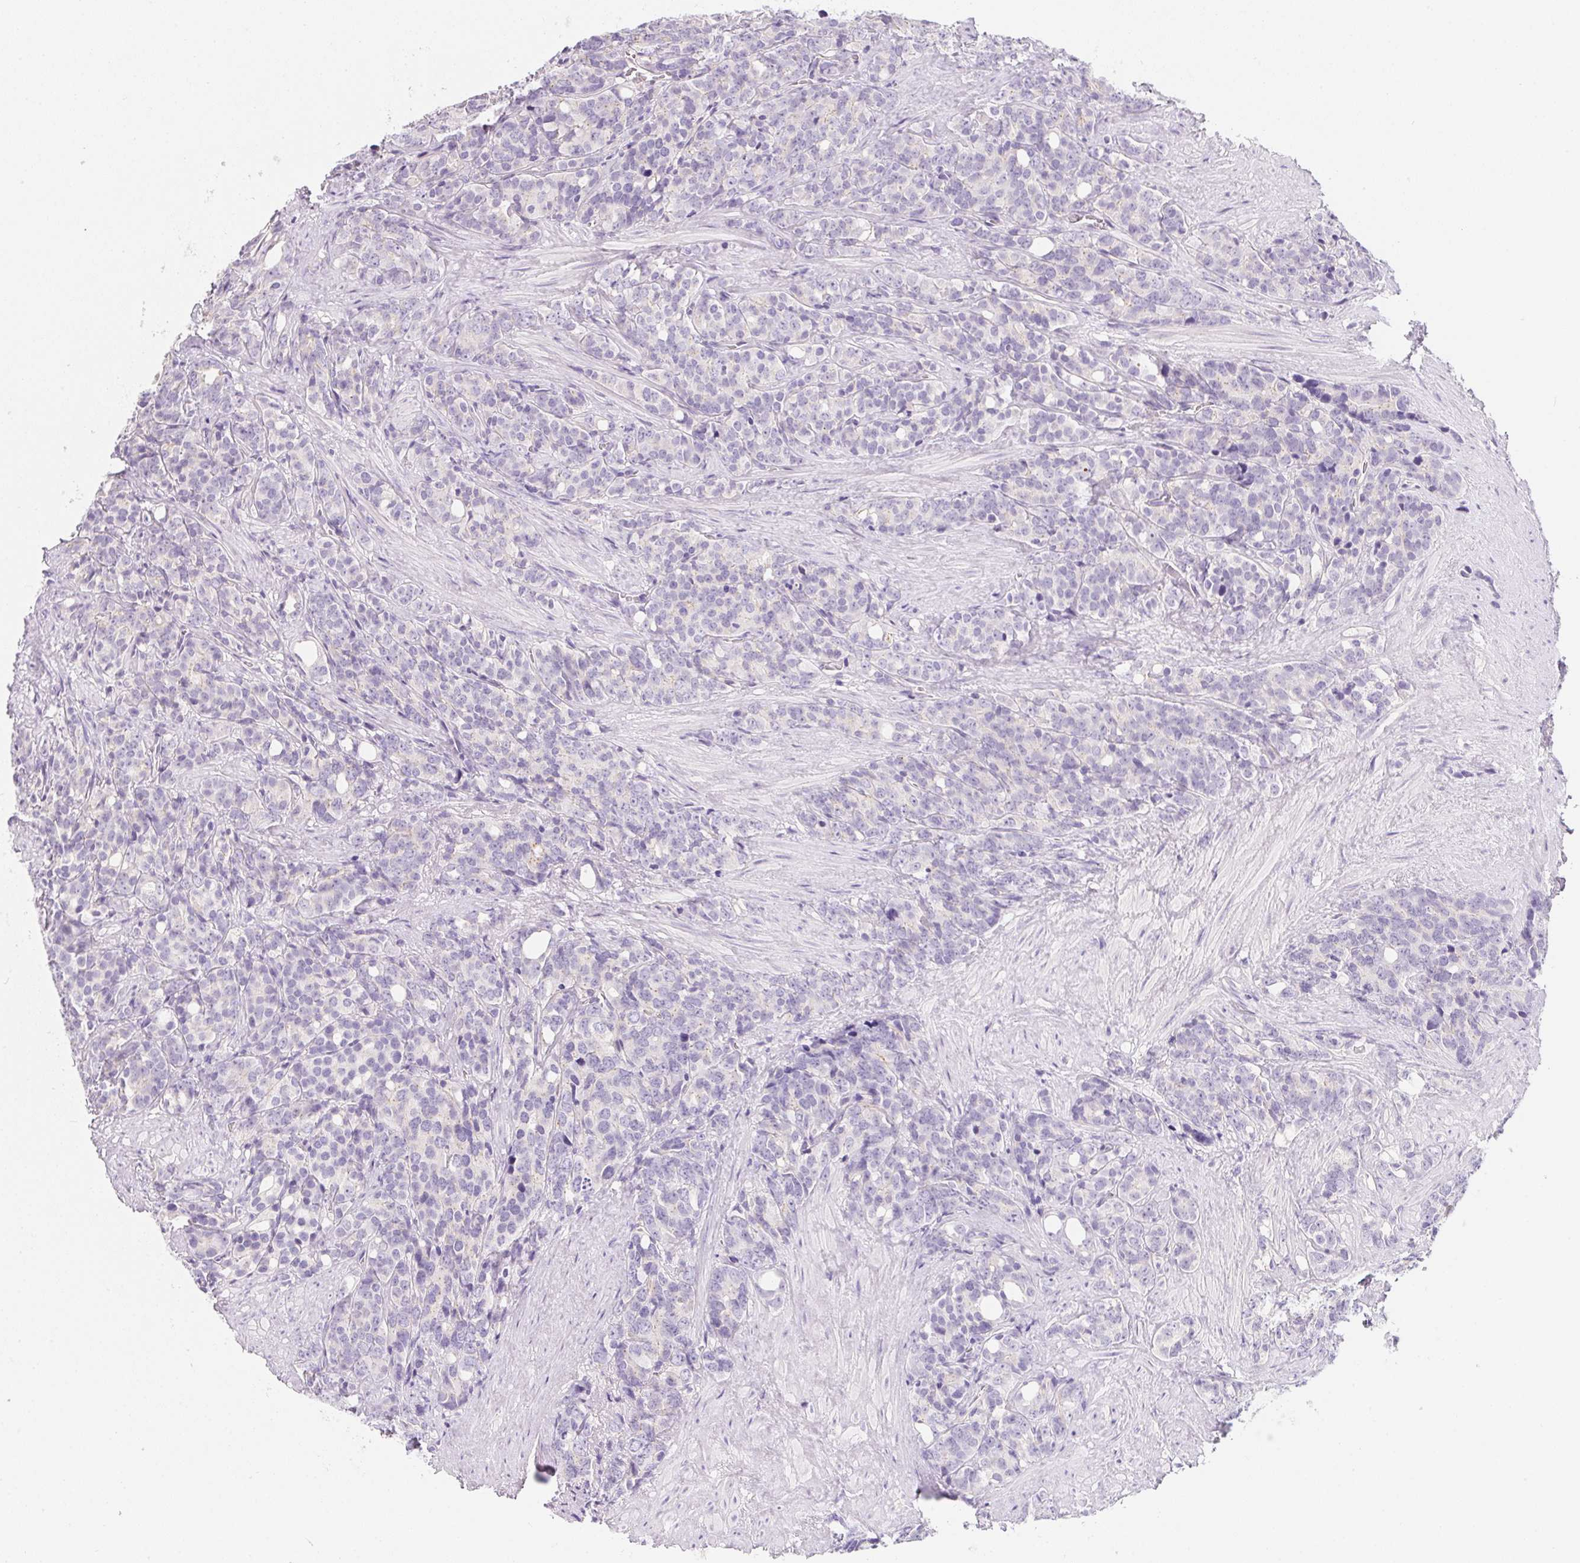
{"staining": {"intensity": "negative", "quantity": "none", "location": "none"}, "tissue": "prostate cancer", "cell_type": "Tumor cells", "image_type": "cancer", "snomed": [{"axis": "morphology", "description": "Adenocarcinoma, High grade"}, {"axis": "topography", "description": "Prostate"}], "caption": "IHC of prostate cancer (high-grade adenocarcinoma) demonstrates no expression in tumor cells.", "gene": "AQP5", "patient": {"sex": "male", "age": 84}}